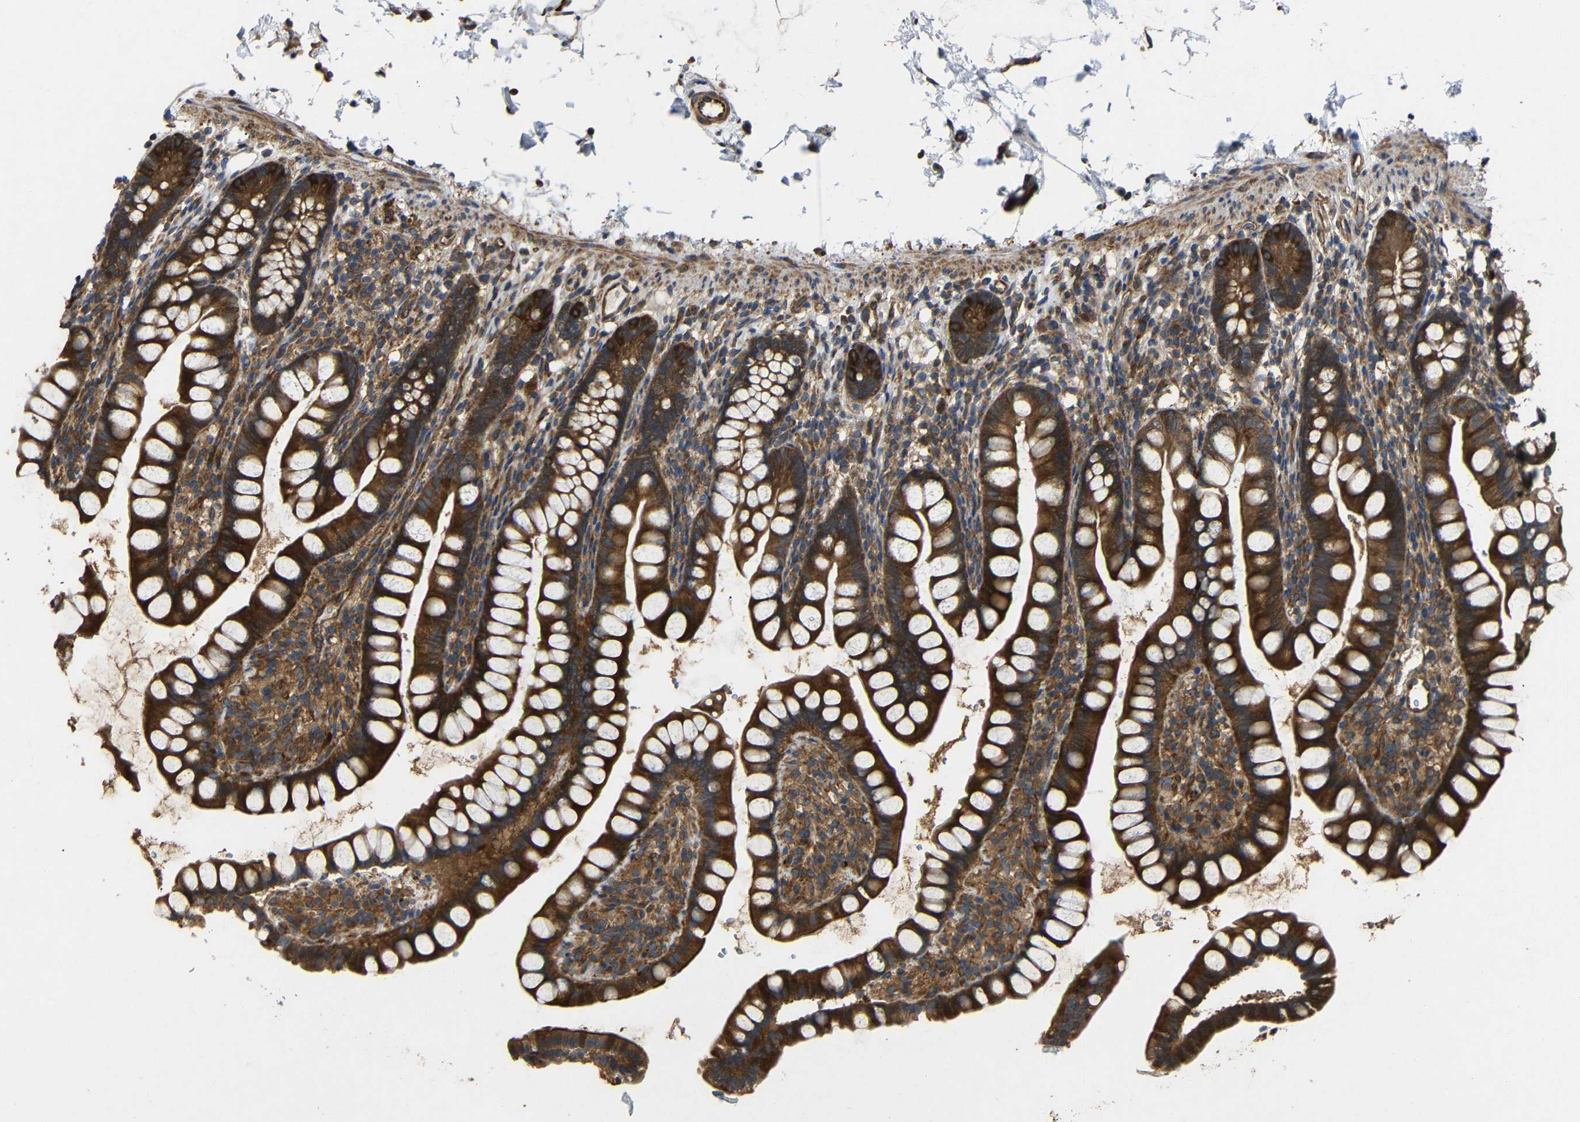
{"staining": {"intensity": "strong", "quantity": ">75%", "location": "cytoplasmic/membranous"}, "tissue": "small intestine", "cell_type": "Glandular cells", "image_type": "normal", "snomed": [{"axis": "morphology", "description": "Normal tissue, NOS"}, {"axis": "topography", "description": "Small intestine"}], "caption": "The photomicrograph exhibits a brown stain indicating the presence of a protein in the cytoplasmic/membranous of glandular cells in small intestine.", "gene": "EIF2S1", "patient": {"sex": "female", "age": 84}}